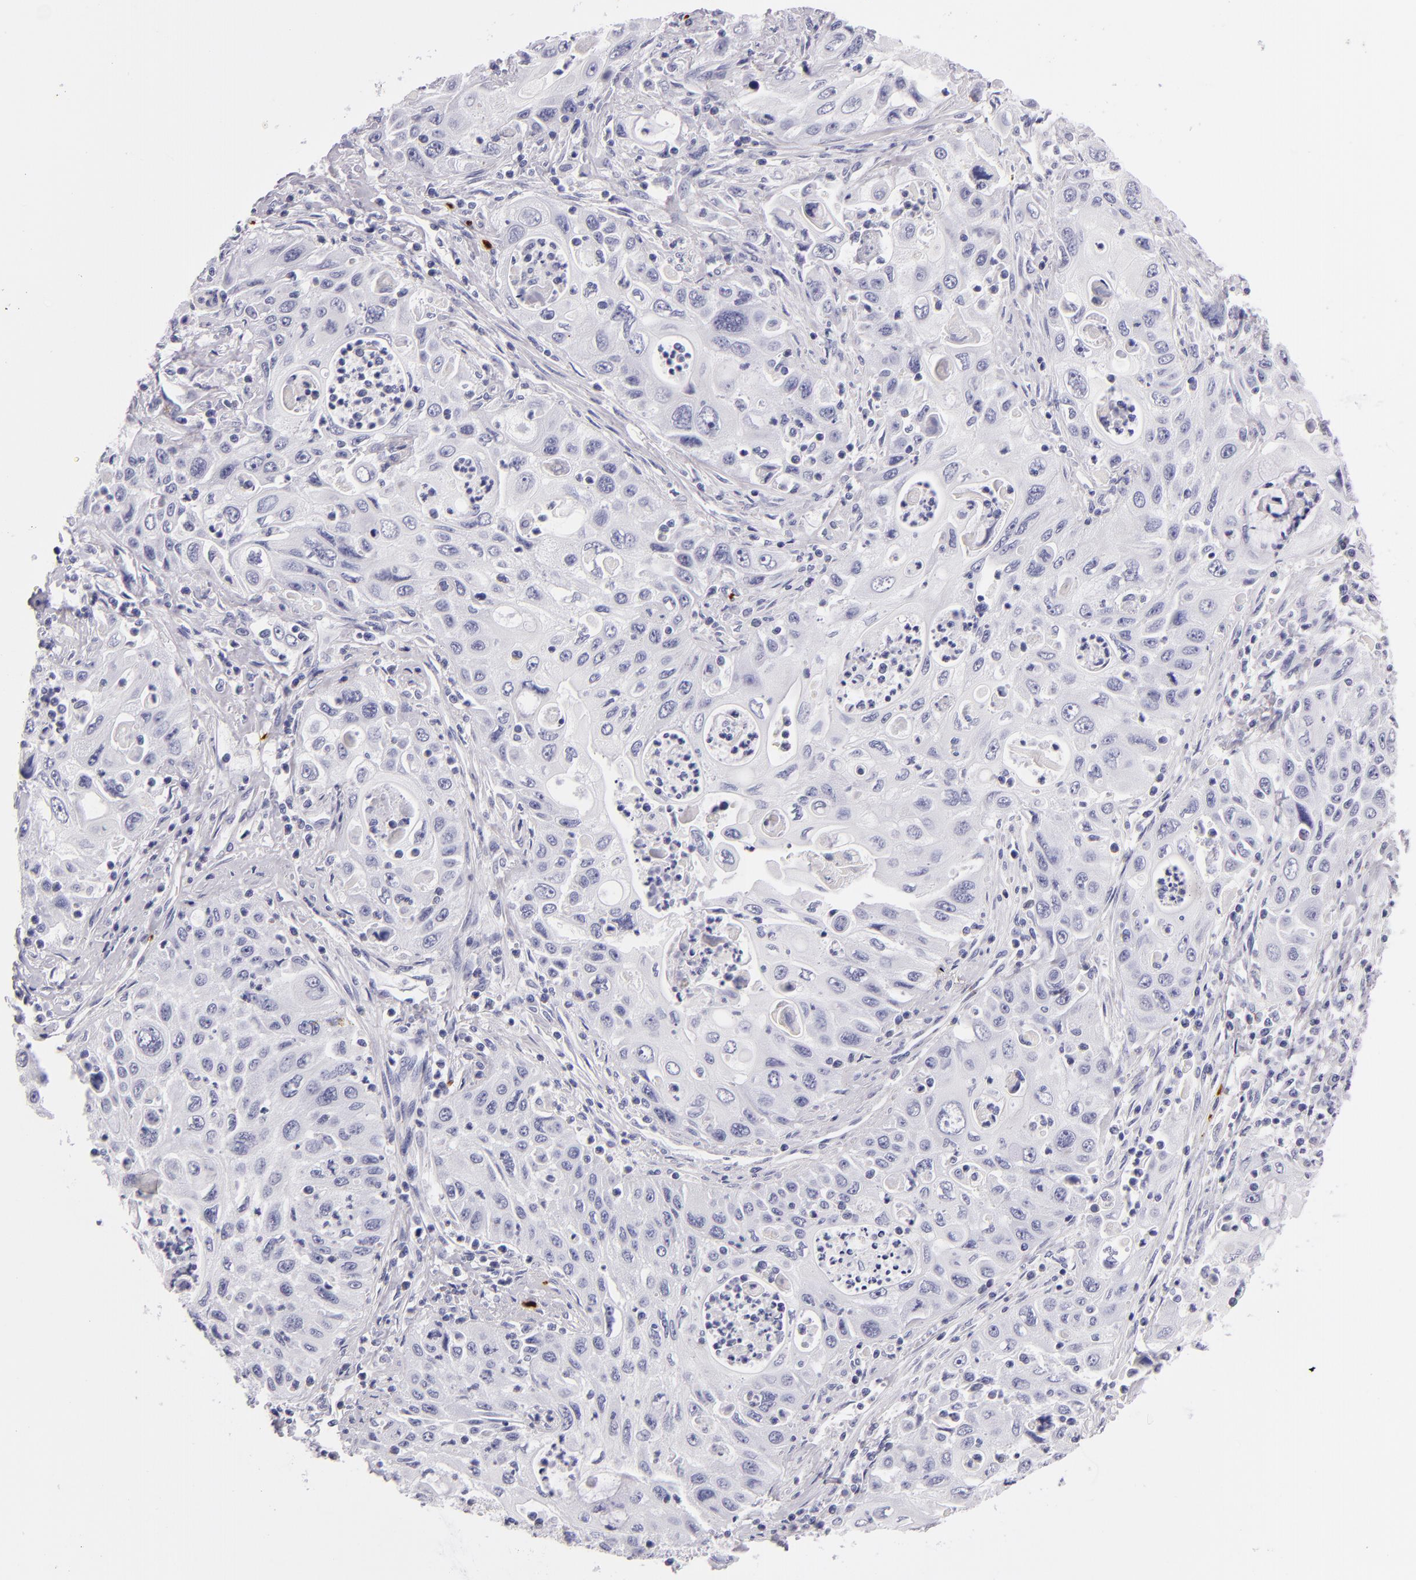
{"staining": {"intensity": "negative", "quantity": "none", "location": "none"}, "tissue": "pancreatic cancer", "cell_type": "Tumor cells", "image_type": "cancer", "snomed": [{"axis": "morphology", "description": "Adenocarcinoma, NOS"}, {"axis": "topography", "description": "Pancreas"}], "caption": "Pancreatic cancer was stained to show a protein in brown. There is no significant expression in tumor cells.", "gene": "GP1BA", "patient": {"sex": "male", "age": 70}}